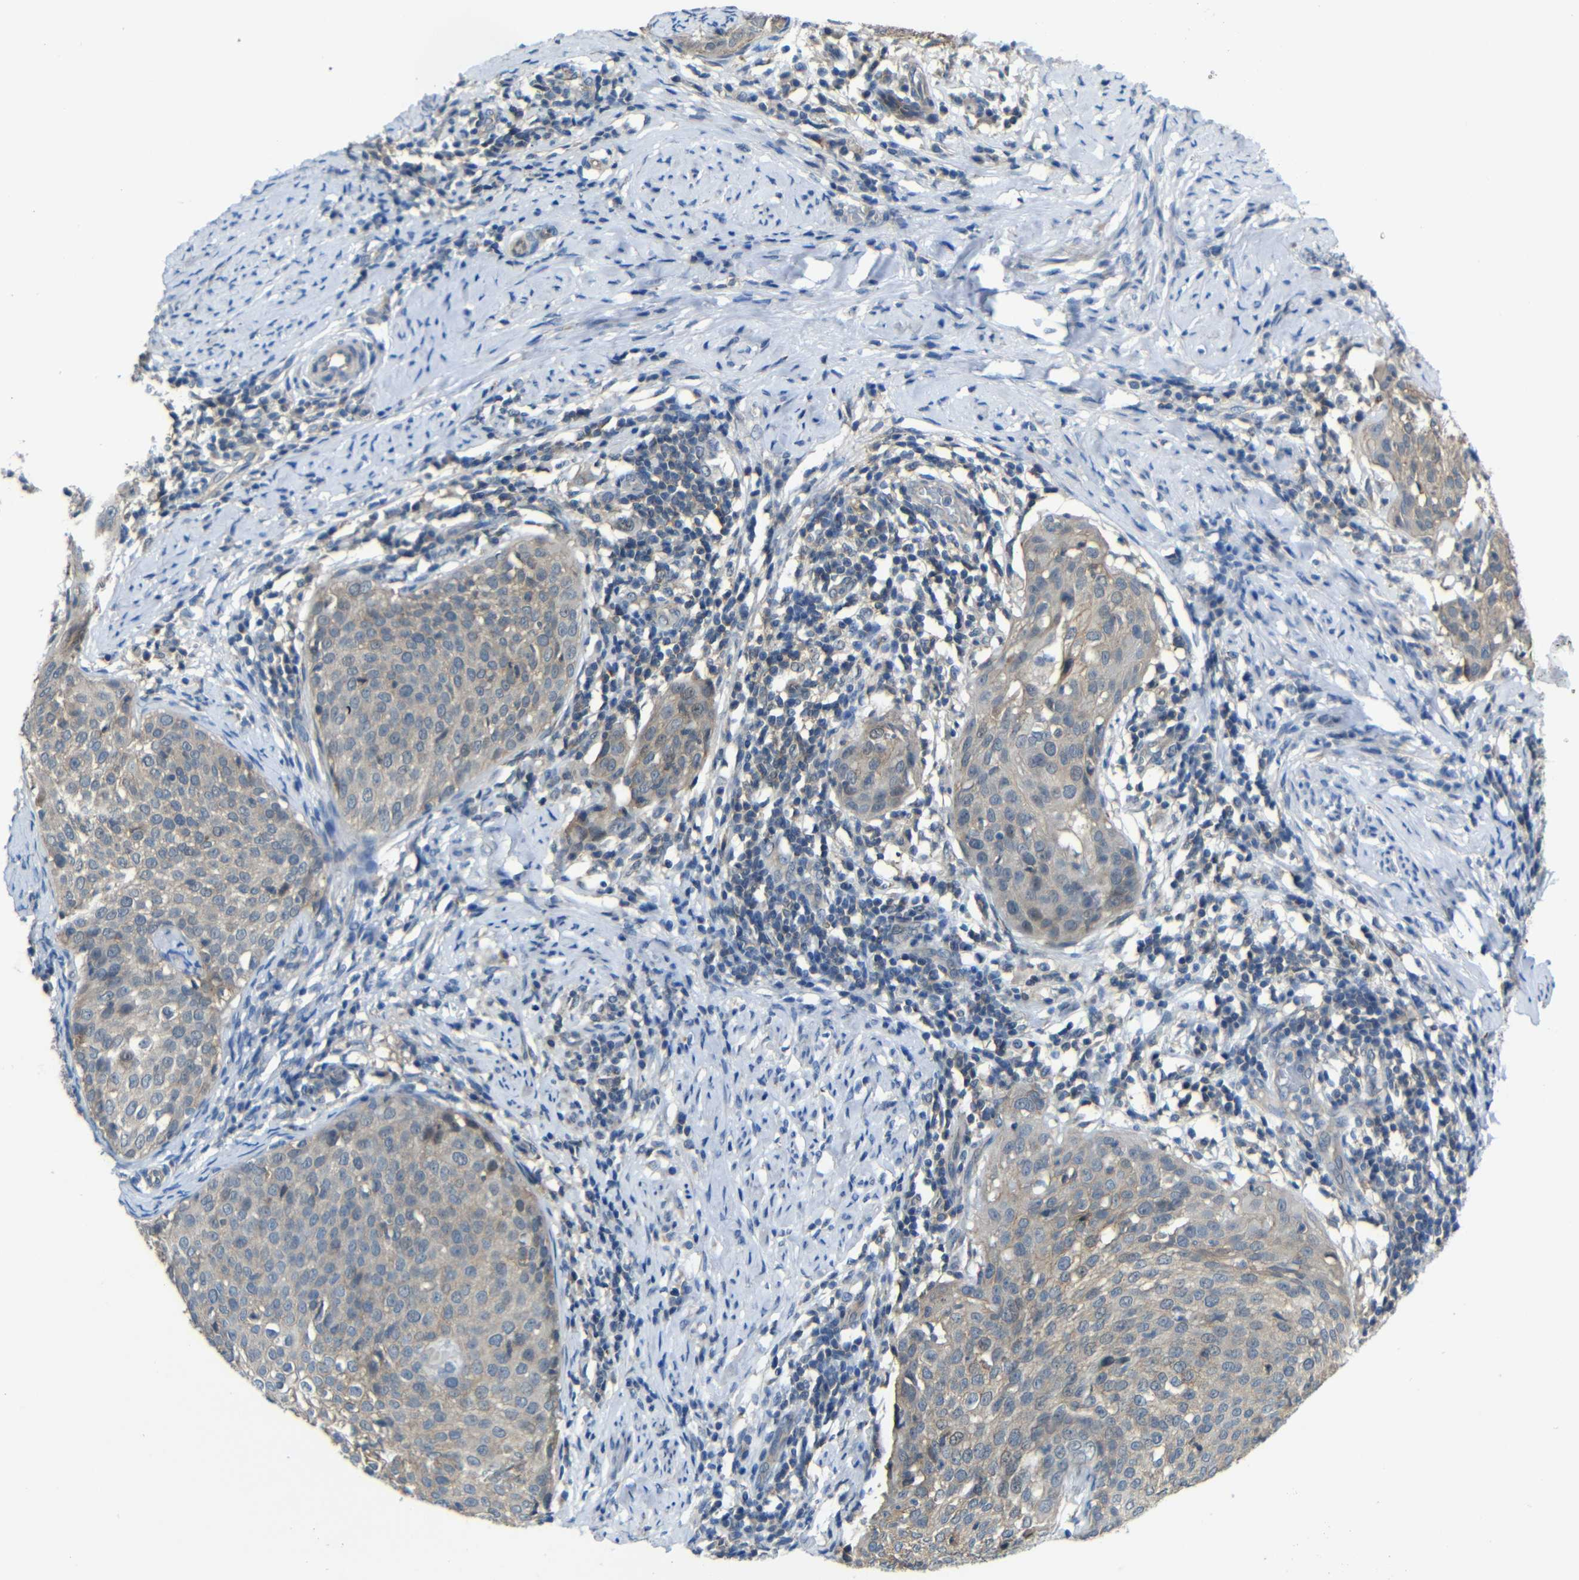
{"staining": {"intensity": "weak", "quantity": ">75%", "location": "cytoplasmic/membranous"}, "tissue": "cervical cancer", "cell_type": "Tumor cells", "image_type": "cancer", "snomed": [{"axis": "morphology", "description": "Squamous cell carcinoma, NOS"}, {"axis": "topography", "description": "Cervix"}], "caption": "IHC image of cervical cancer stained for a protein (brown), which shows low levels of weak cytoplasmic/membranous staining in about >75% of tumor cells.", "gene": "ZNF90", "patient": {"sex": "female", "age": 51}}